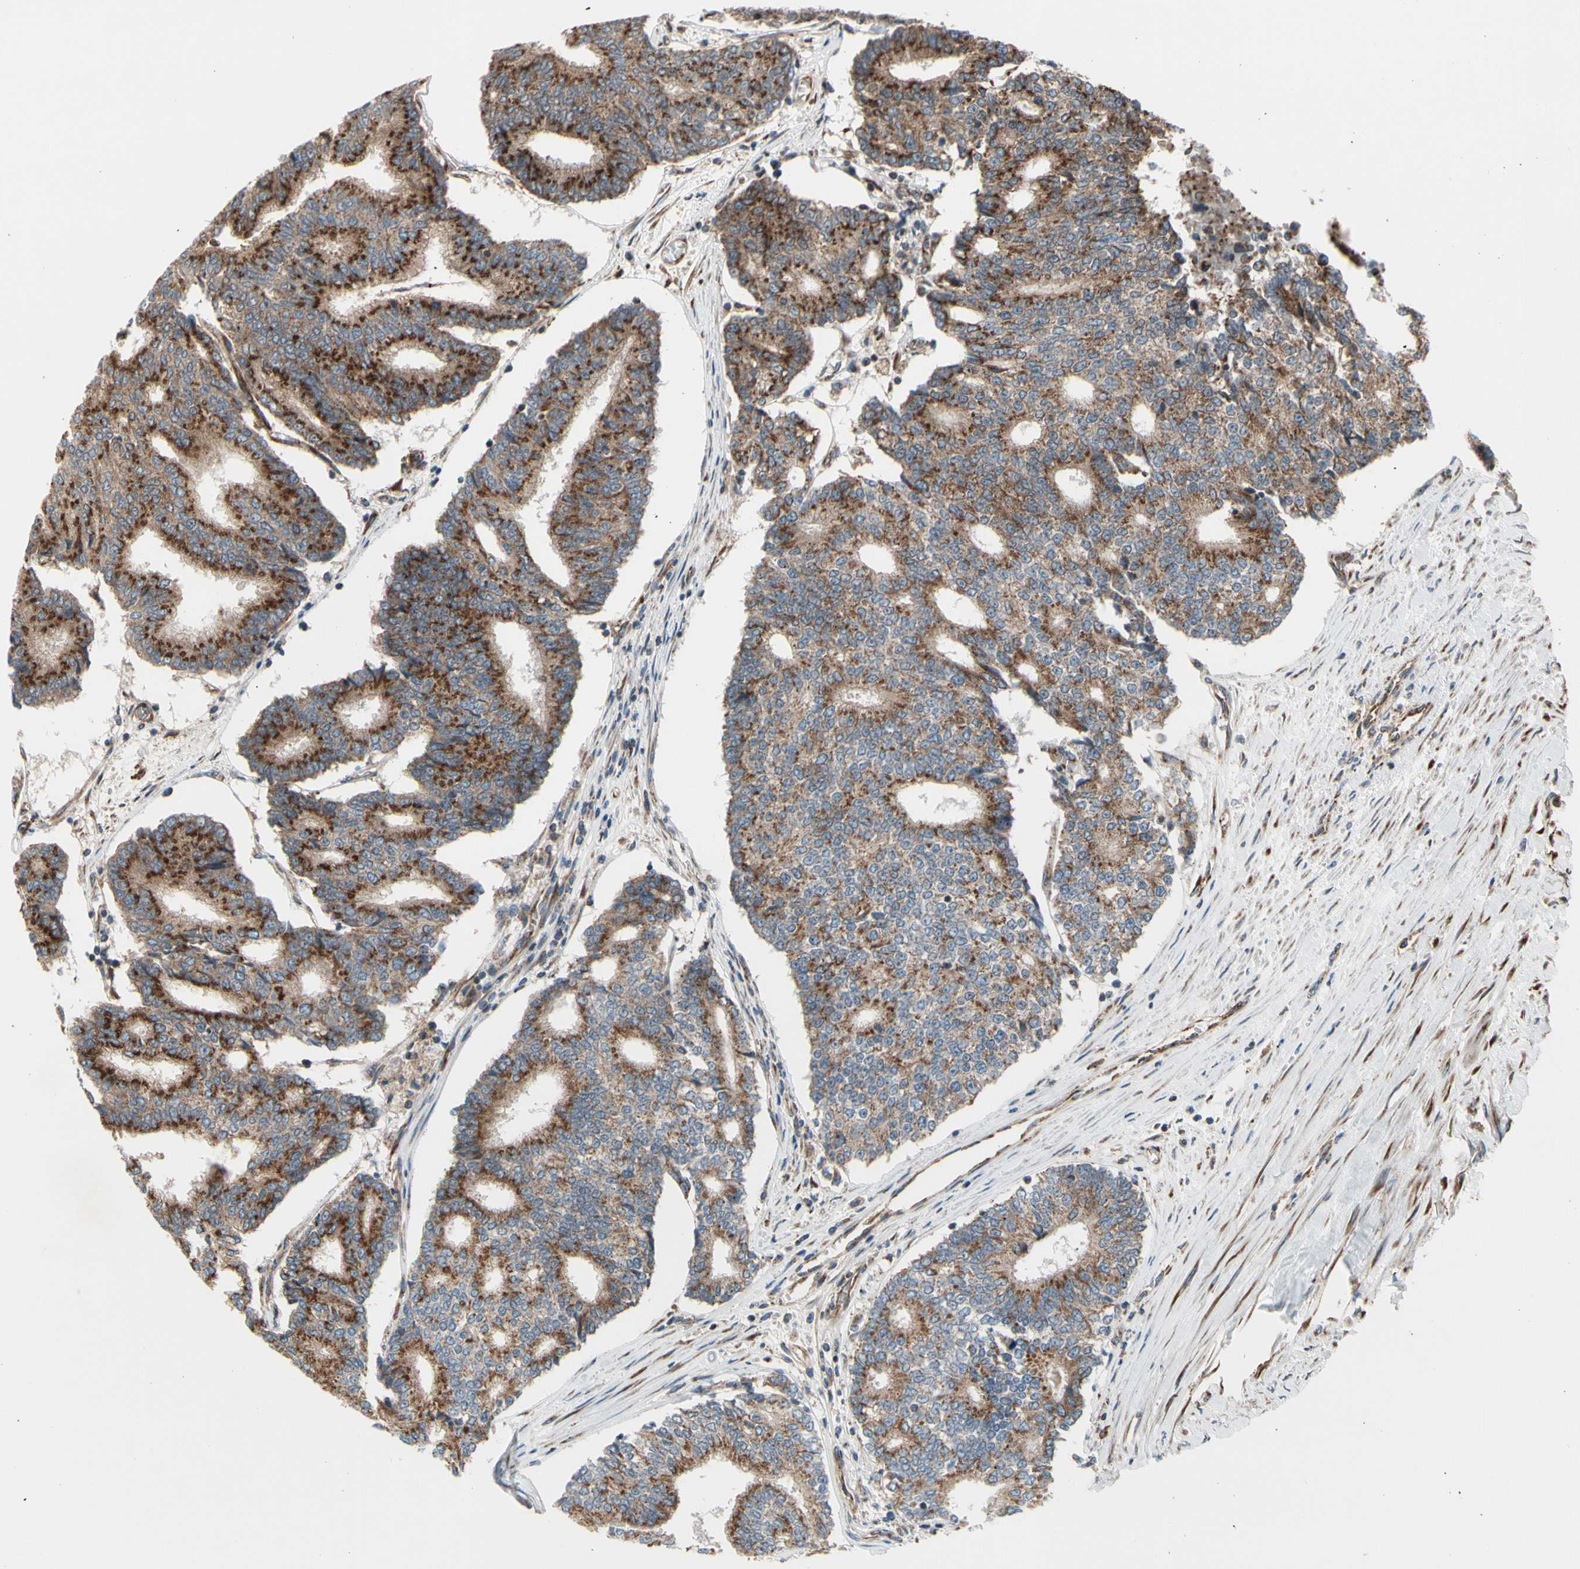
{"staining": {"intensity": "strong", "quantity": ">75%", "location": "cytoplasmic/membranous"}, "tissue": "prostate cancer", "cell_type": "Tumor cells", "image_type": "cancer", "snomed": [{"axis": "morphology", "description": "Adenocarcinoma, High grade"}, {"axis": "topography", "description": "Prostate"}], "caption": "This micrograph displays prostate cancer (high-grade adenocarcinoma) stained with IHC to label a protein in brown. The cytoplasmic/membranous of tumor cells show strong positivity for the protein. Nuclei are counter-stained blue.", "gene": "SLC39A9", "patient": {"sex": "male", "age": 55}}